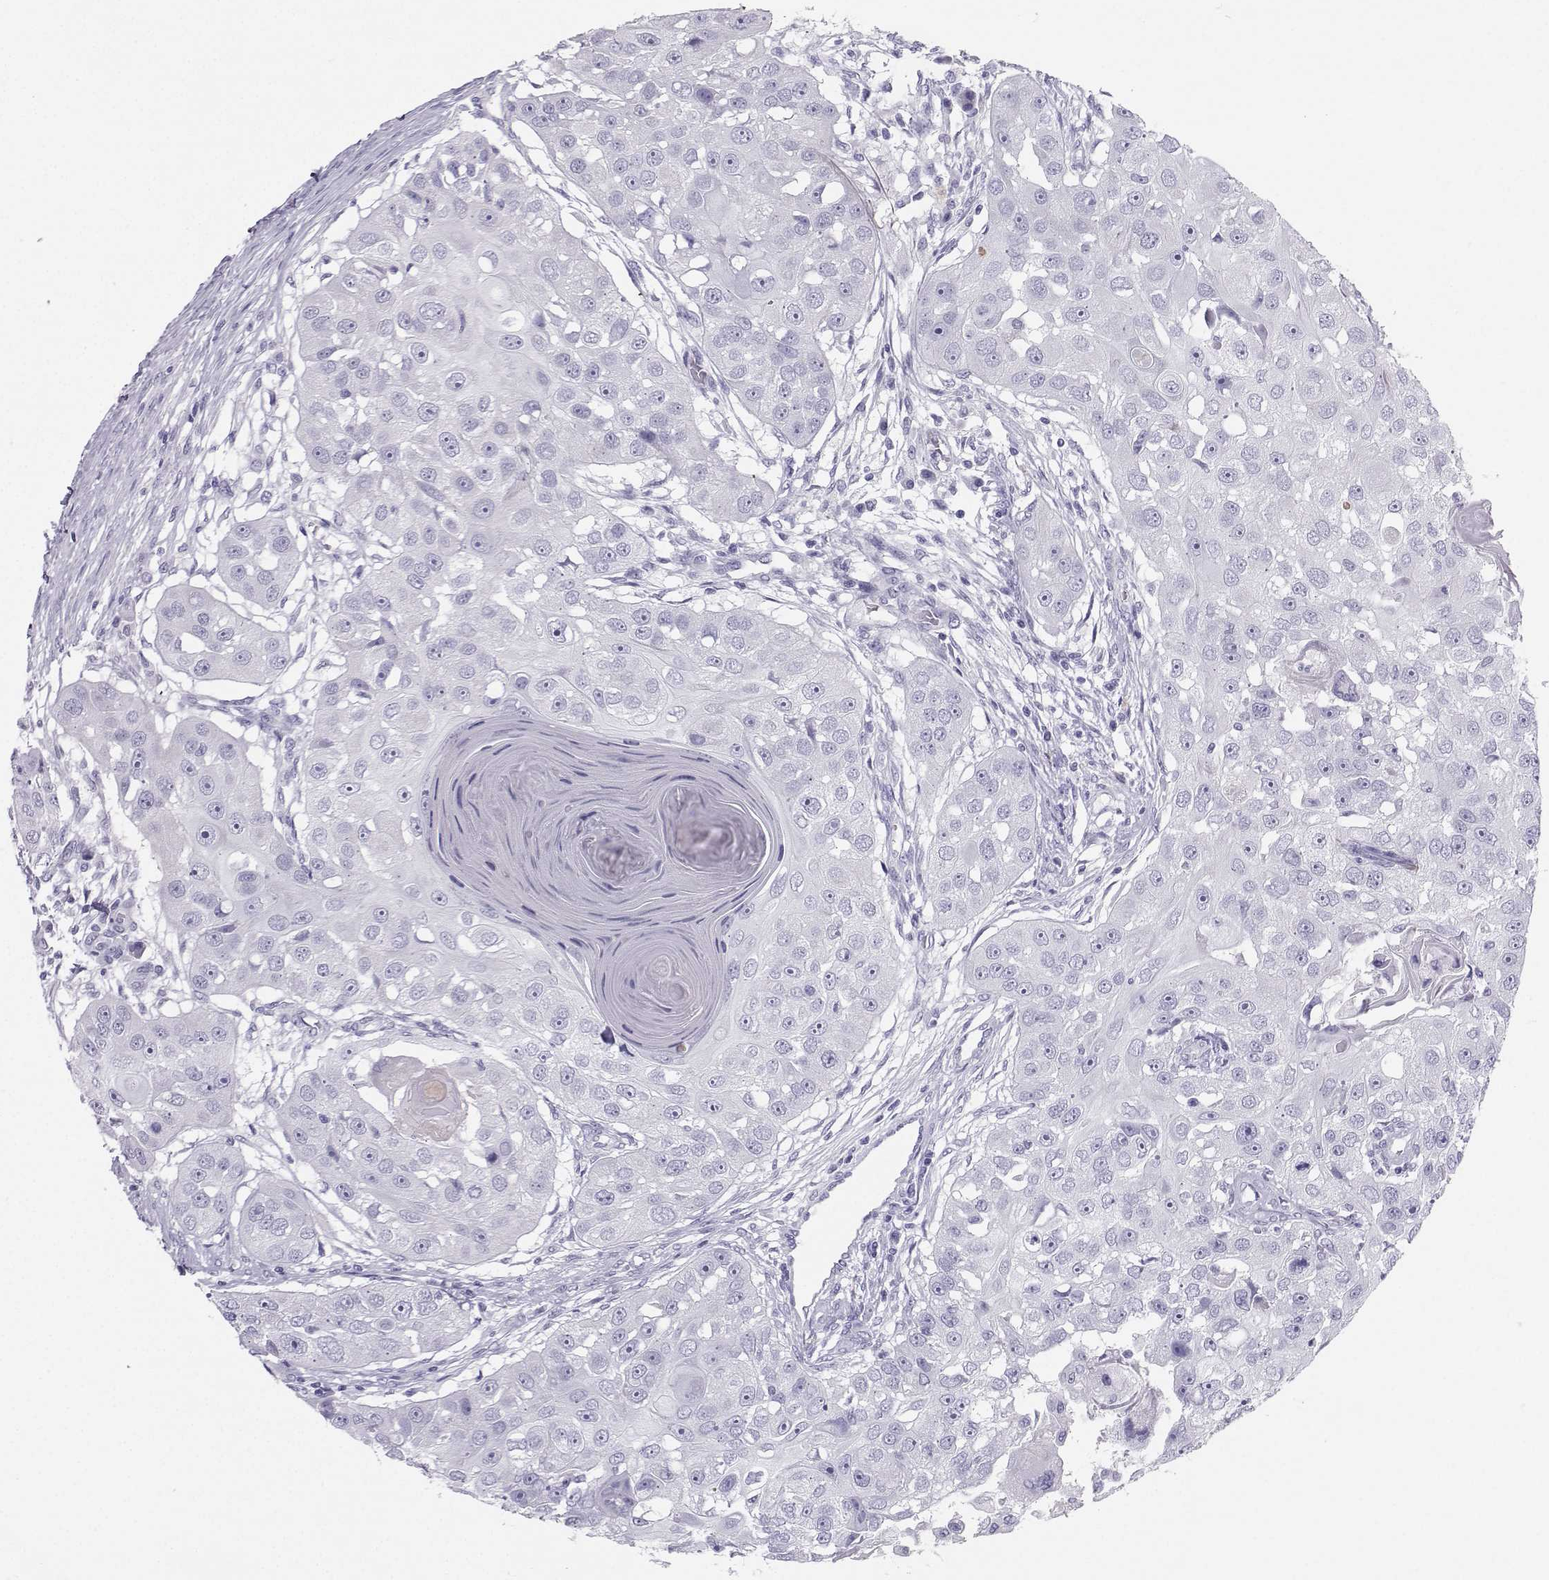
{"staining": {"intensity": "negative", "quantity": "none", "location": "none"}, "tissue": "head and neck cancer", "cell_type": "Tumor cells", "image_type": "cancer", "snomed": [{"axis": "morphology", "description": "Squamous cell carcinoma, NOS"}, {"axis": "topography", "description": "Head-Neck"}], "caption": "This image is of head and neck squamous cell carcinoma stained with IHC to label a protein in brown with the nuclei are counter-stained blue. There is no expression in tumor cells.", "gene": "IQCD", "patient": {"sex": "male", "age": 51}}